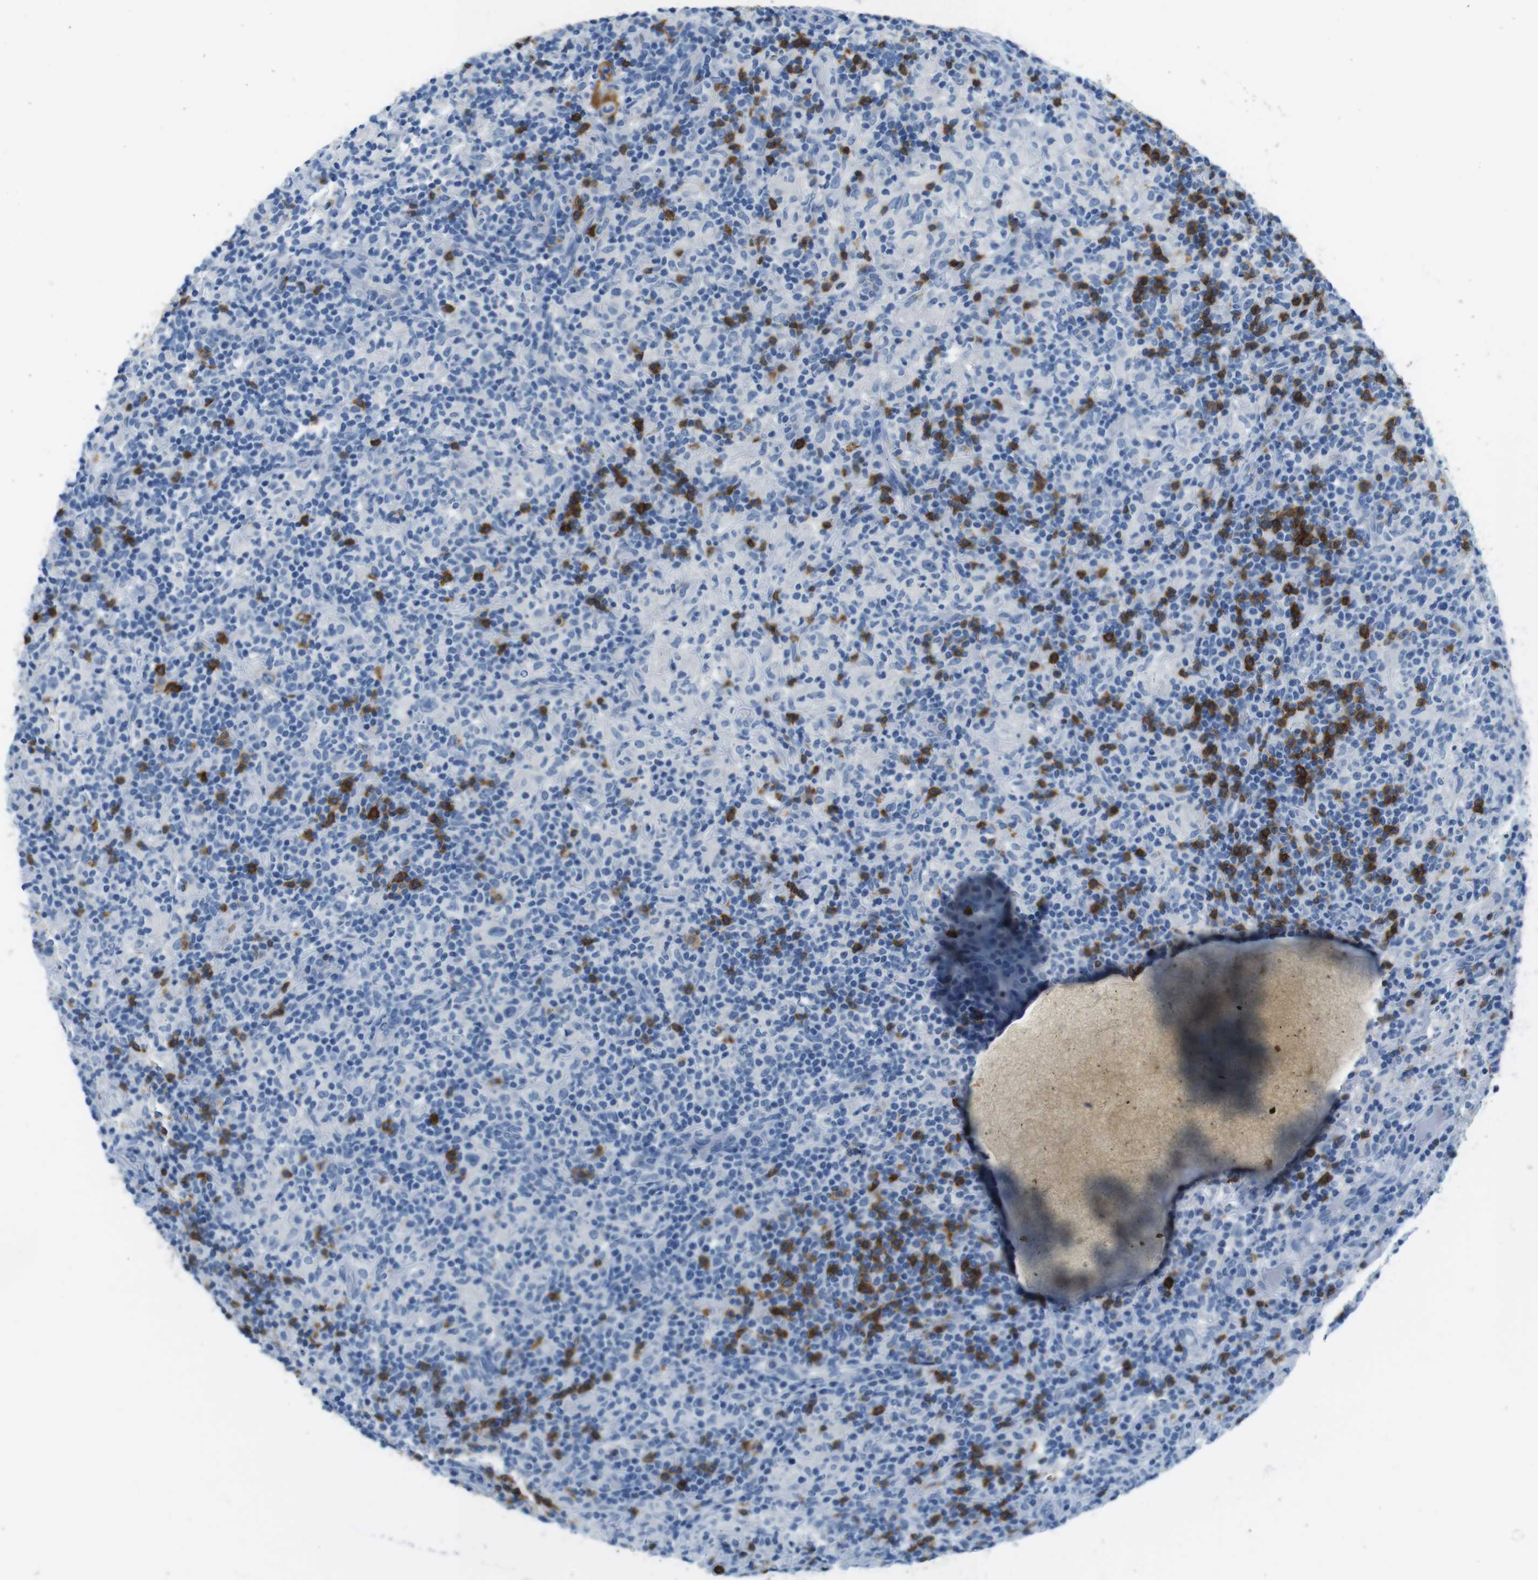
{"staining": {"intensity": "negative", "quantity": "none", "location": "none"}, "tissue": "lymphoma", "cell_type": "Tumor cells", "image_type": "cancer", "snomed": [{"axis": "morphology", "description": "Hodgkin's disease, NOS"}, {"axis": "topography", "description": "Lymph node"}], "caption": "Tumor cells are negative for protein expression in human lymphoma.", "gene": "IGHD", "patient": {"sex": "male", "age": 70}}